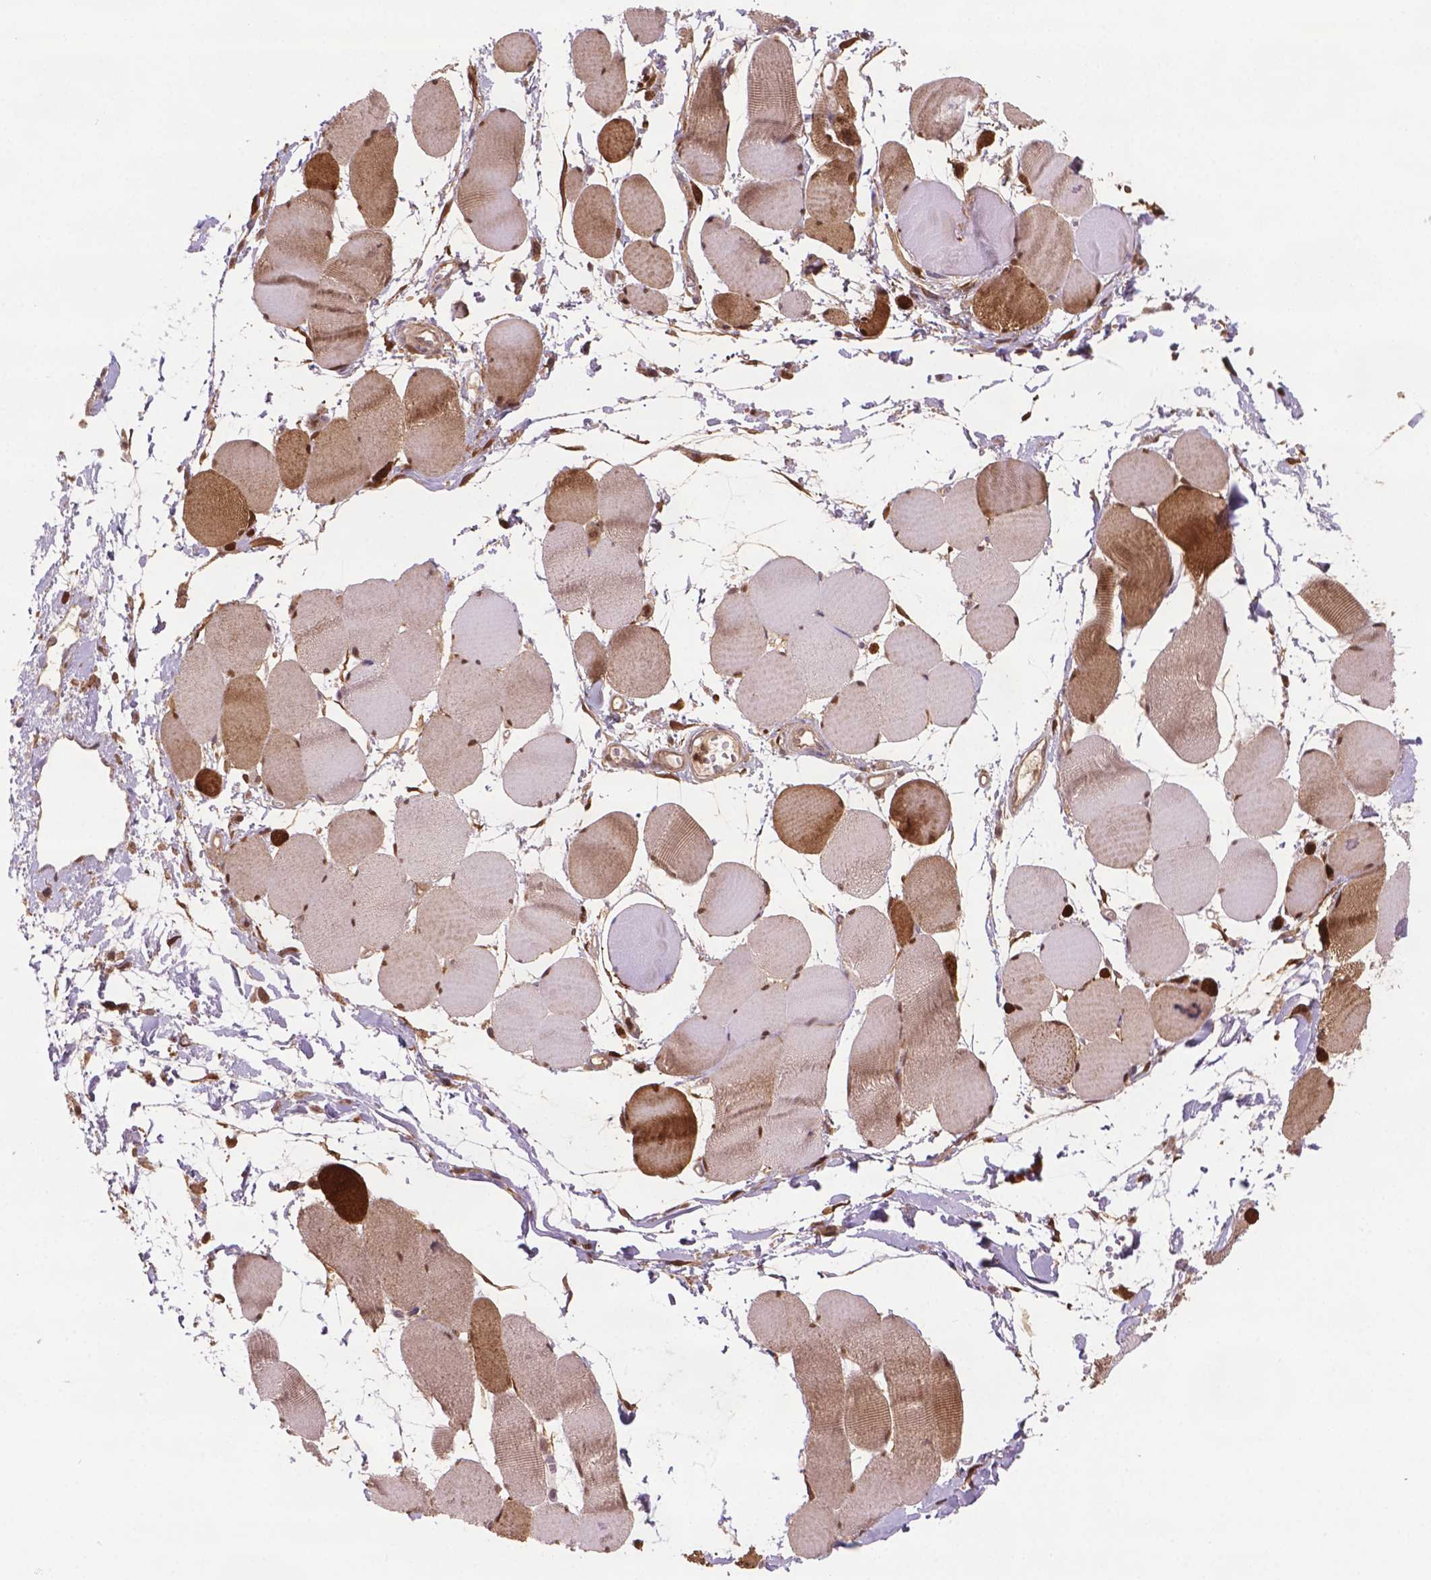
{"staining": {"intensity": "moderate", "quantity": "25%-75%", "location": "cytoplasmic/membranous"}, "tissue": "skeletal muscle", "cell_type": "Myocytes", "image_type": "normal", "snomed": [{"axis": "morphology", "description": "Normal tissue, NOS"}, {"axis": "topography", "description": "Skeletal muscle"}], "caption": "Immunohistochemical staining of normal skeletal muscle reveals medium levels of moderate cytoplasmic/membranous positivity in about 25%-75% of myocytes. (DAB IHC with brightfield microscopy, high magnification).", "gene": "PLIN3", "patient": {"sex": "female", "age": 75}}